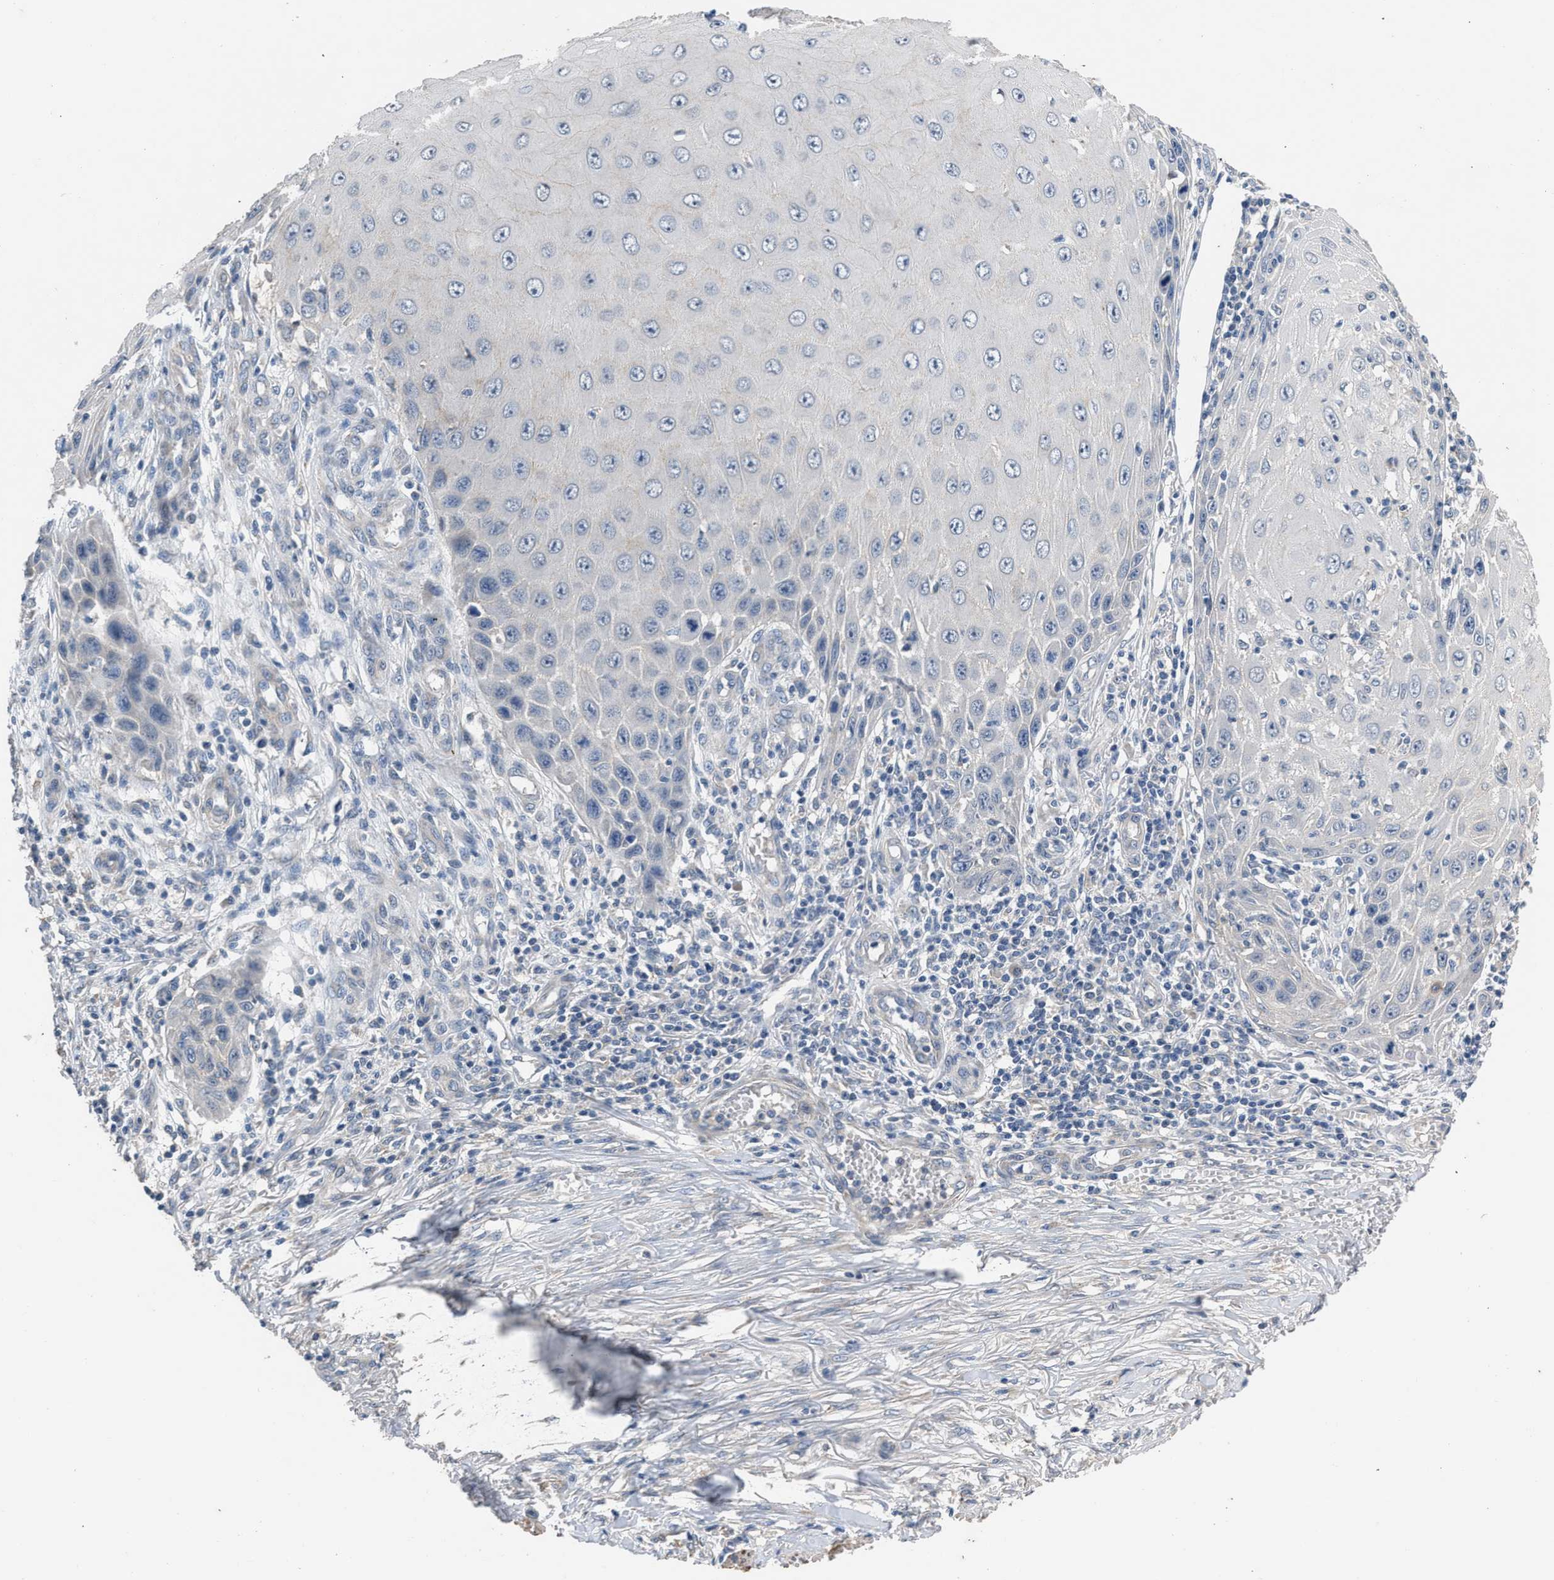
{"staining": {"intensity": "negative", "quantity": "none", "location": "none"}, "tissue": "skin cancer", "cell_type": "Tumor cells", "image_type": "cancer", "snomed": [{"axis": "morphology", "description": "Squamous cell carcinoma, NOS"}, {"axis": "topography", "description": "Skin"}], "caption": "Human skin cancer stained for a protein using immunohistochemistry (IHC) demonstrates no positivity in tumor cells.", "gene": "CSF3R", "patient": {"sex": "female", "age": 73}}